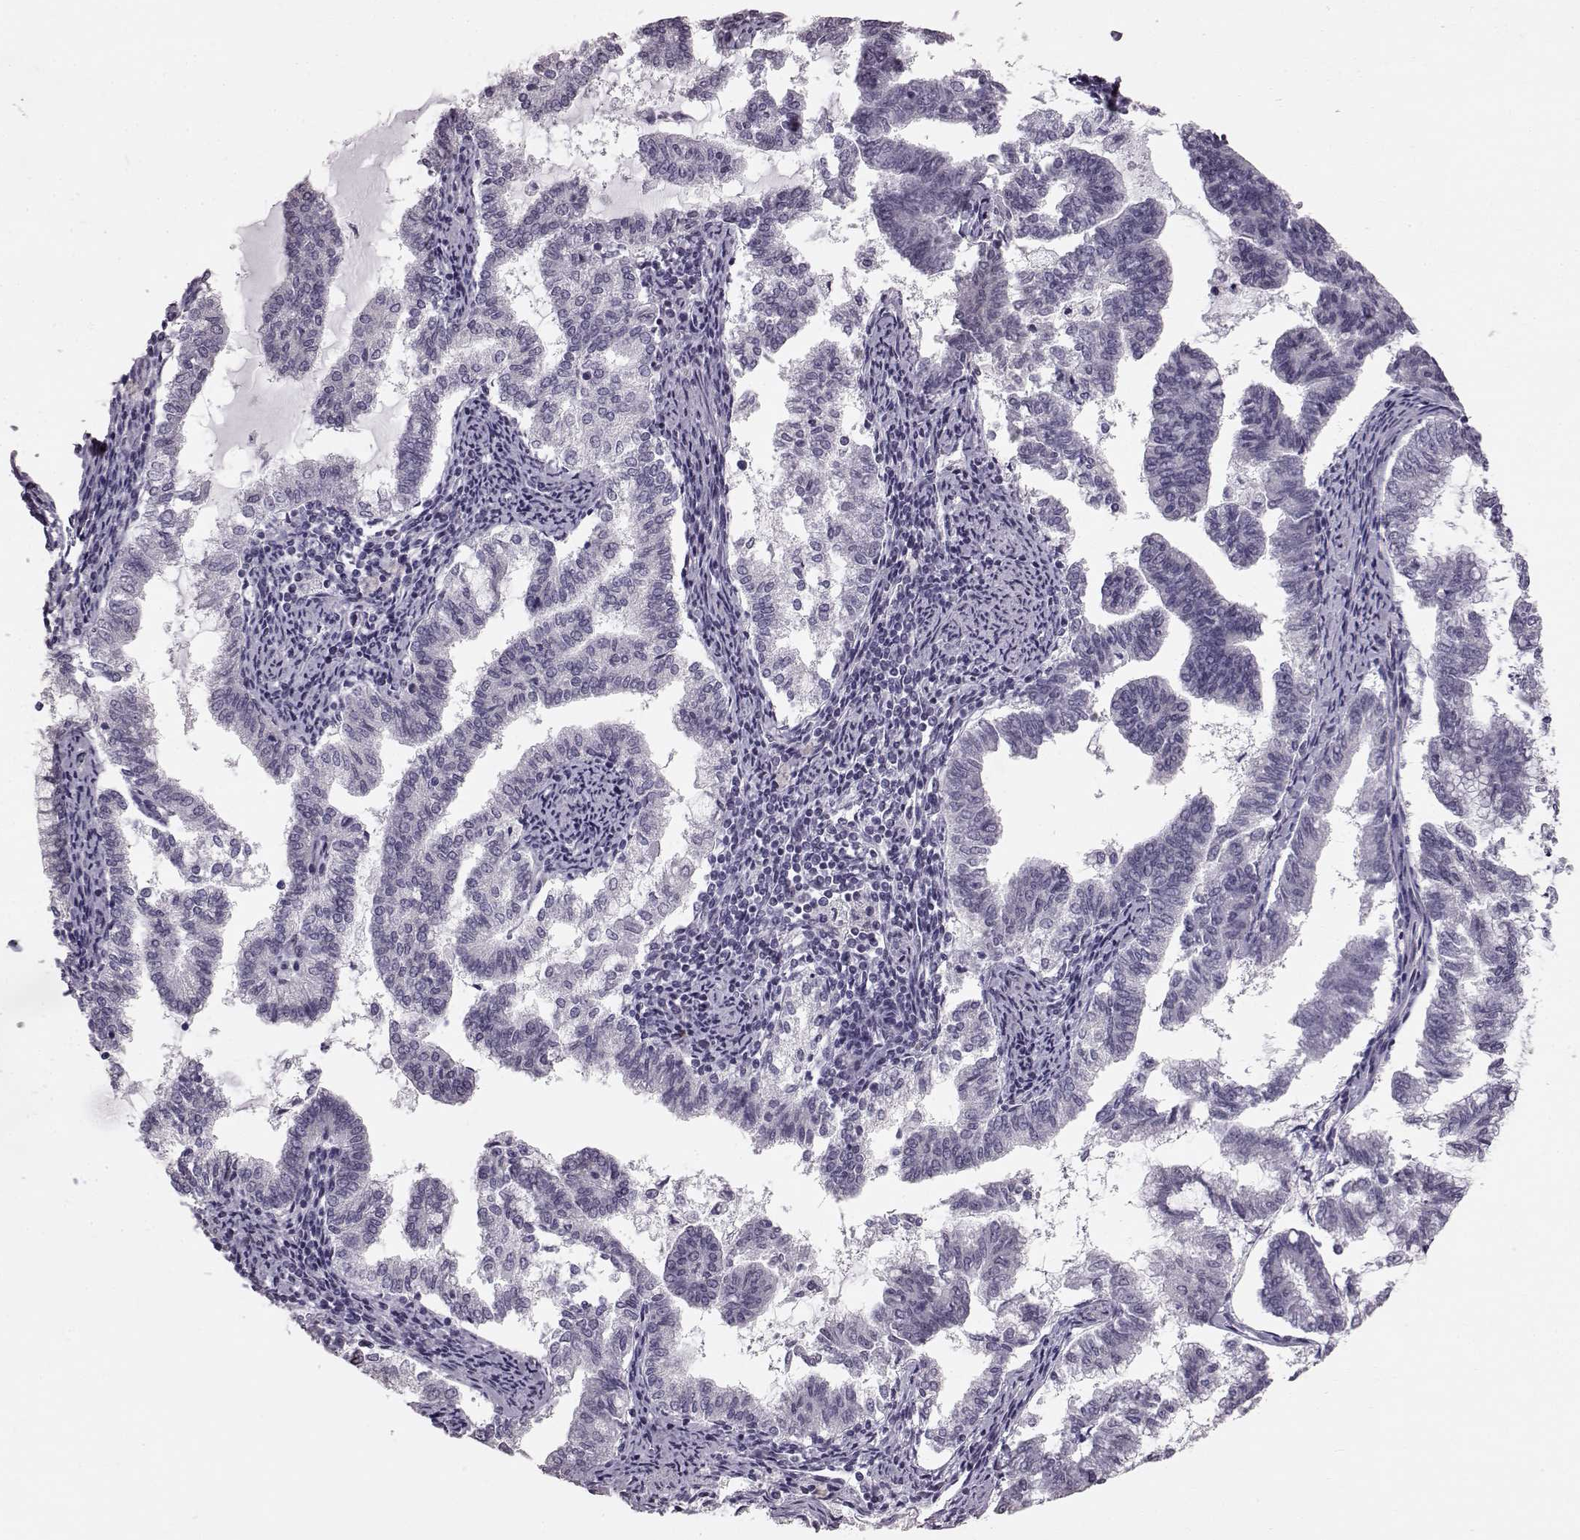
{"staining": {"intensity": "negative", "quantity": "none", "location": "none"}, "tissue": "endometrial cancer", "cell_type": "Tumor cells", "image_type": "cancer", "snomed": [{"axis": "morphology", "description": "Adenocarcinoma, NOS"}, {"axis": "topography", "description": "Endometrium"}], "caption": "The photomicrograph exhibits no significant staining in tumor cells of endometrial adenocarcinoma.", "gene": "TCHHL1", "patient": {"sex": "female", "age": 79}}